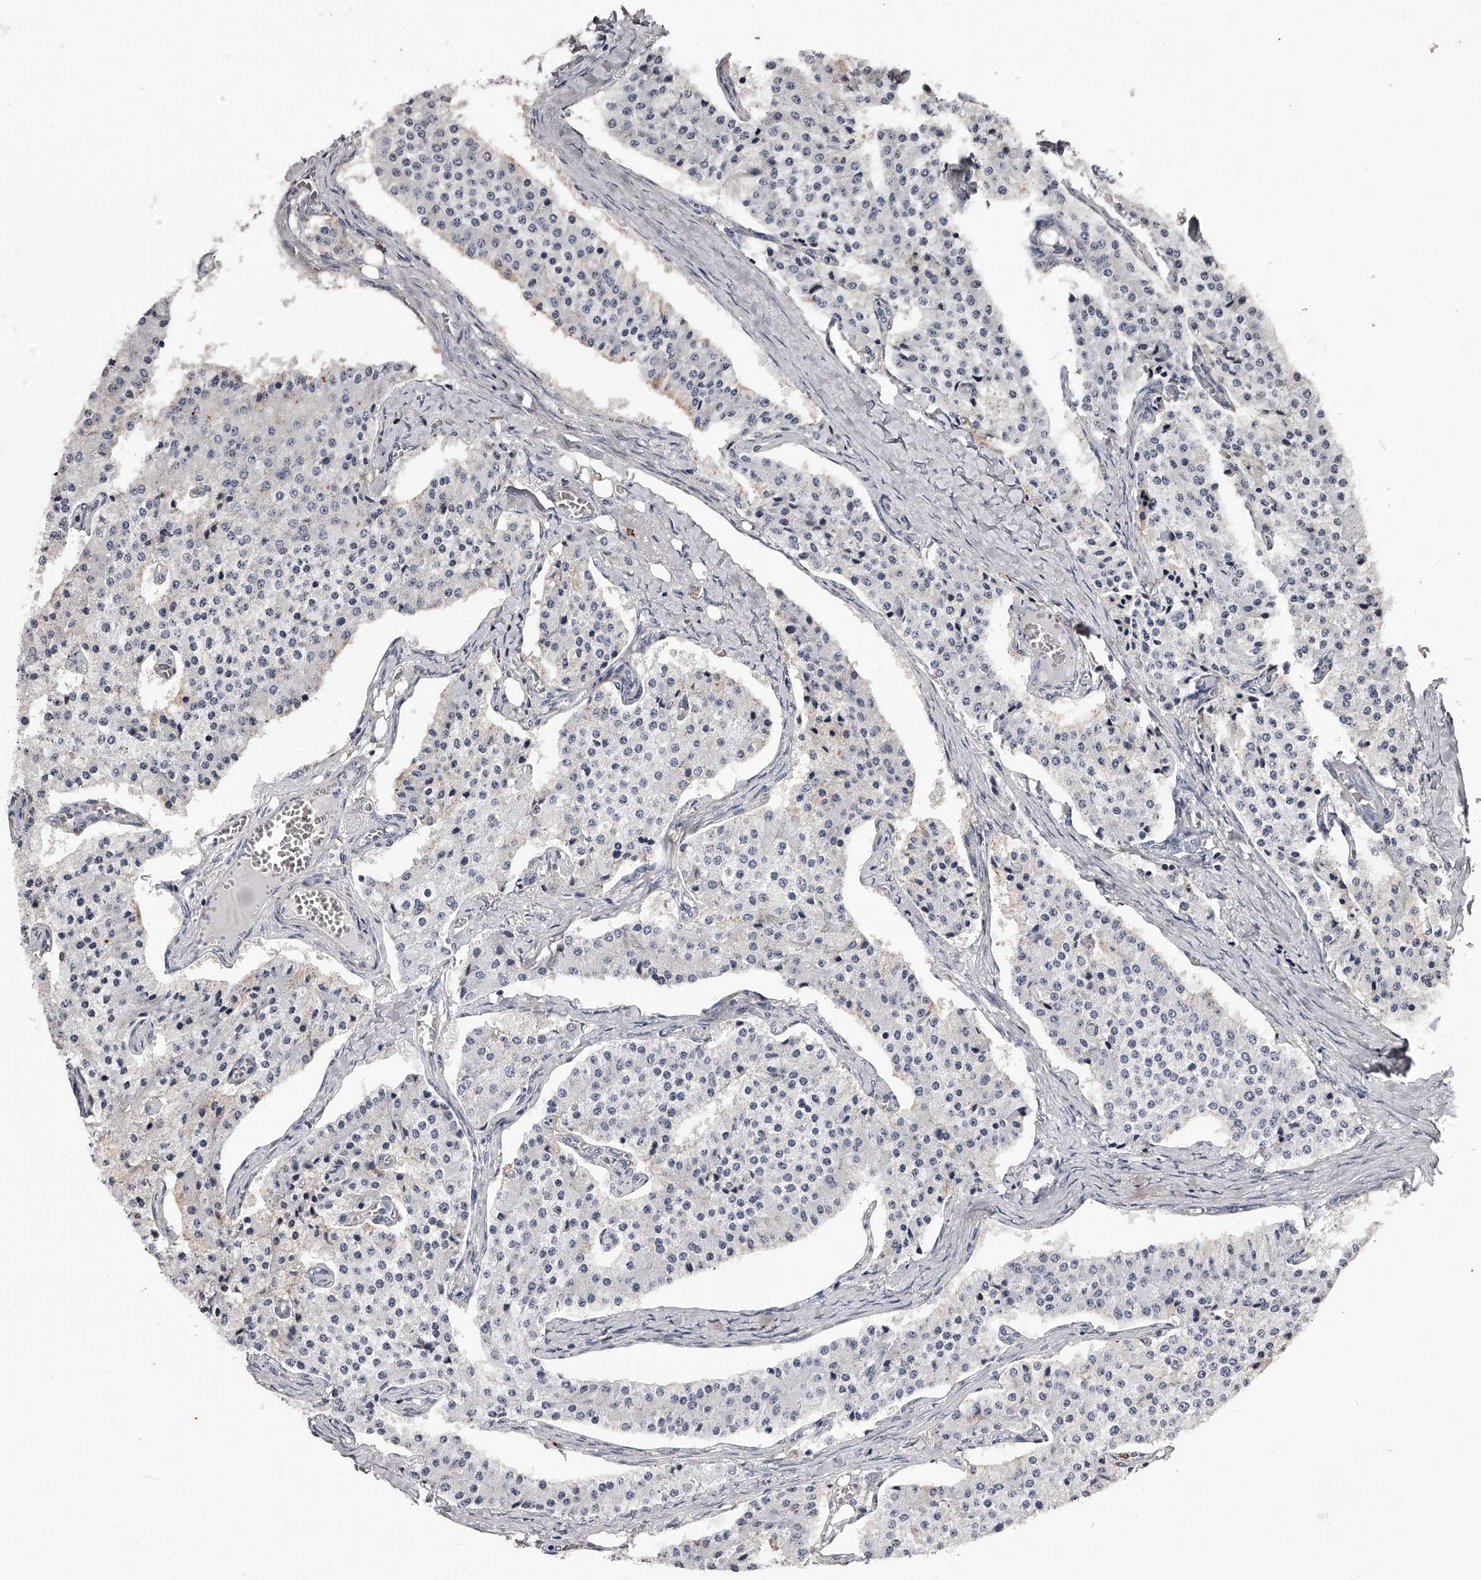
{"staining": {"intensity": "negative", "quantity": "none", "location": "none"}, "tissue": "carcinoid", "cell_type": "Tumor cells", "image_type": "cancer", "snomed": [{"axis": "morphology", "description": "Carcinoid, malignant, NOS"}, {"axis": "topography", "description": "Colon"}], "caption": "This is a histopathology image of immunohistochemistry staining of carcinoid, which shows no positivity in tumor cells.", "gene": "PACSIN1", "patient": {"sex": "female", "age": 52}}